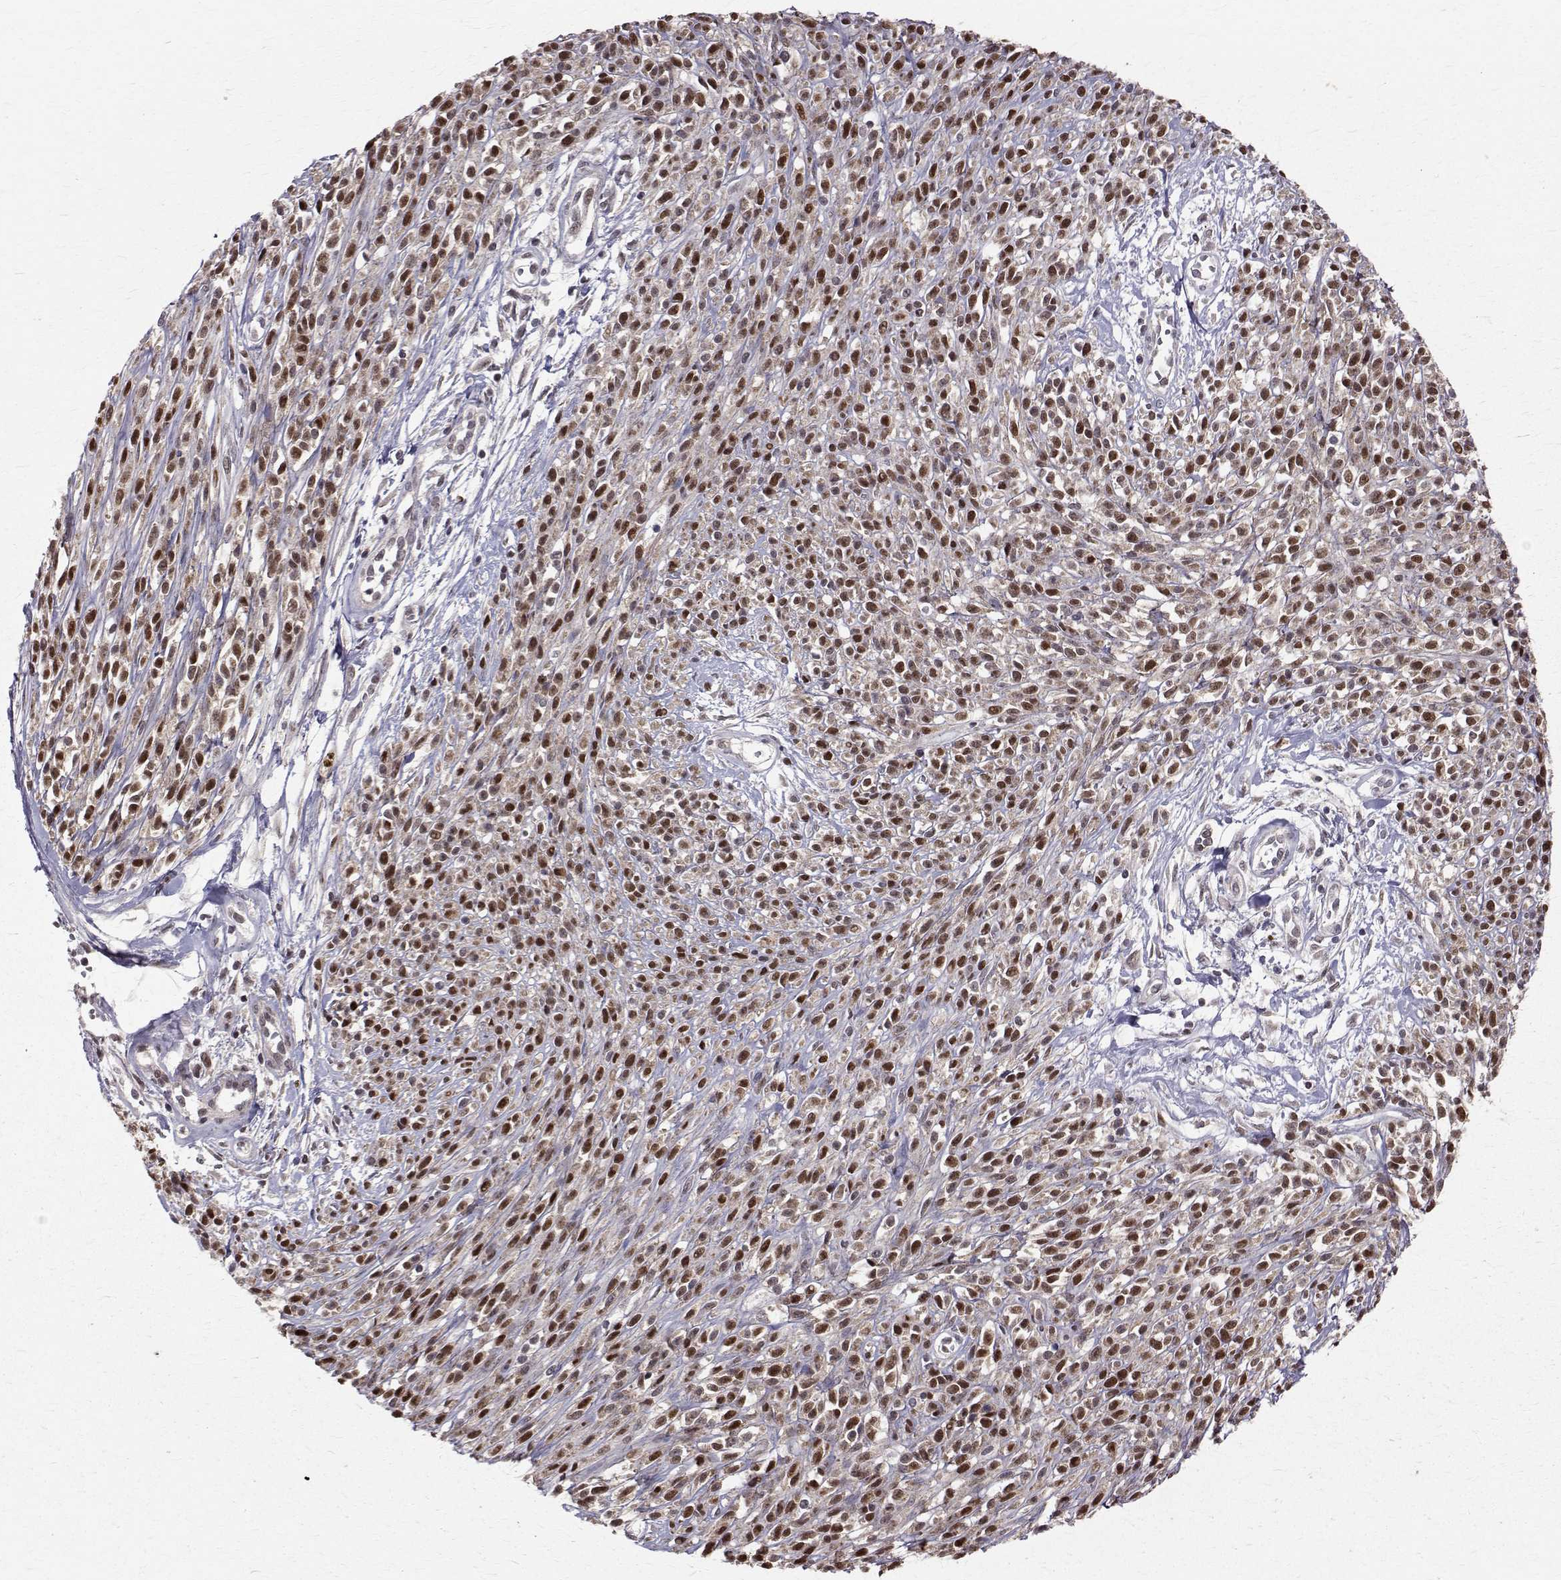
{"staining": {"intensity": "moderate", "quantity": ">75%", "location": "nuclear"}, "tissue": "melanoma", "cell_type": "Tumor cells", "image_type": "cancer", "snomed": [{"axis": "morphology", "description": "Malignant melanoma, NOS"}, {"axis": "topography", "description": "Skin"}, {"axis": "topography", "description": "Skin of trunk"}], "caption": "Protein expression analysis of melanoma shows moderate nuclear positivity in about >75% of tumor cells. The protein is stained brown, and the nuclei are stained in blue (DAB IHC with brightfield microscopy, high magnification).", "gene": "NIF3L1", "patient": {"sex": "male", "age": 74}}